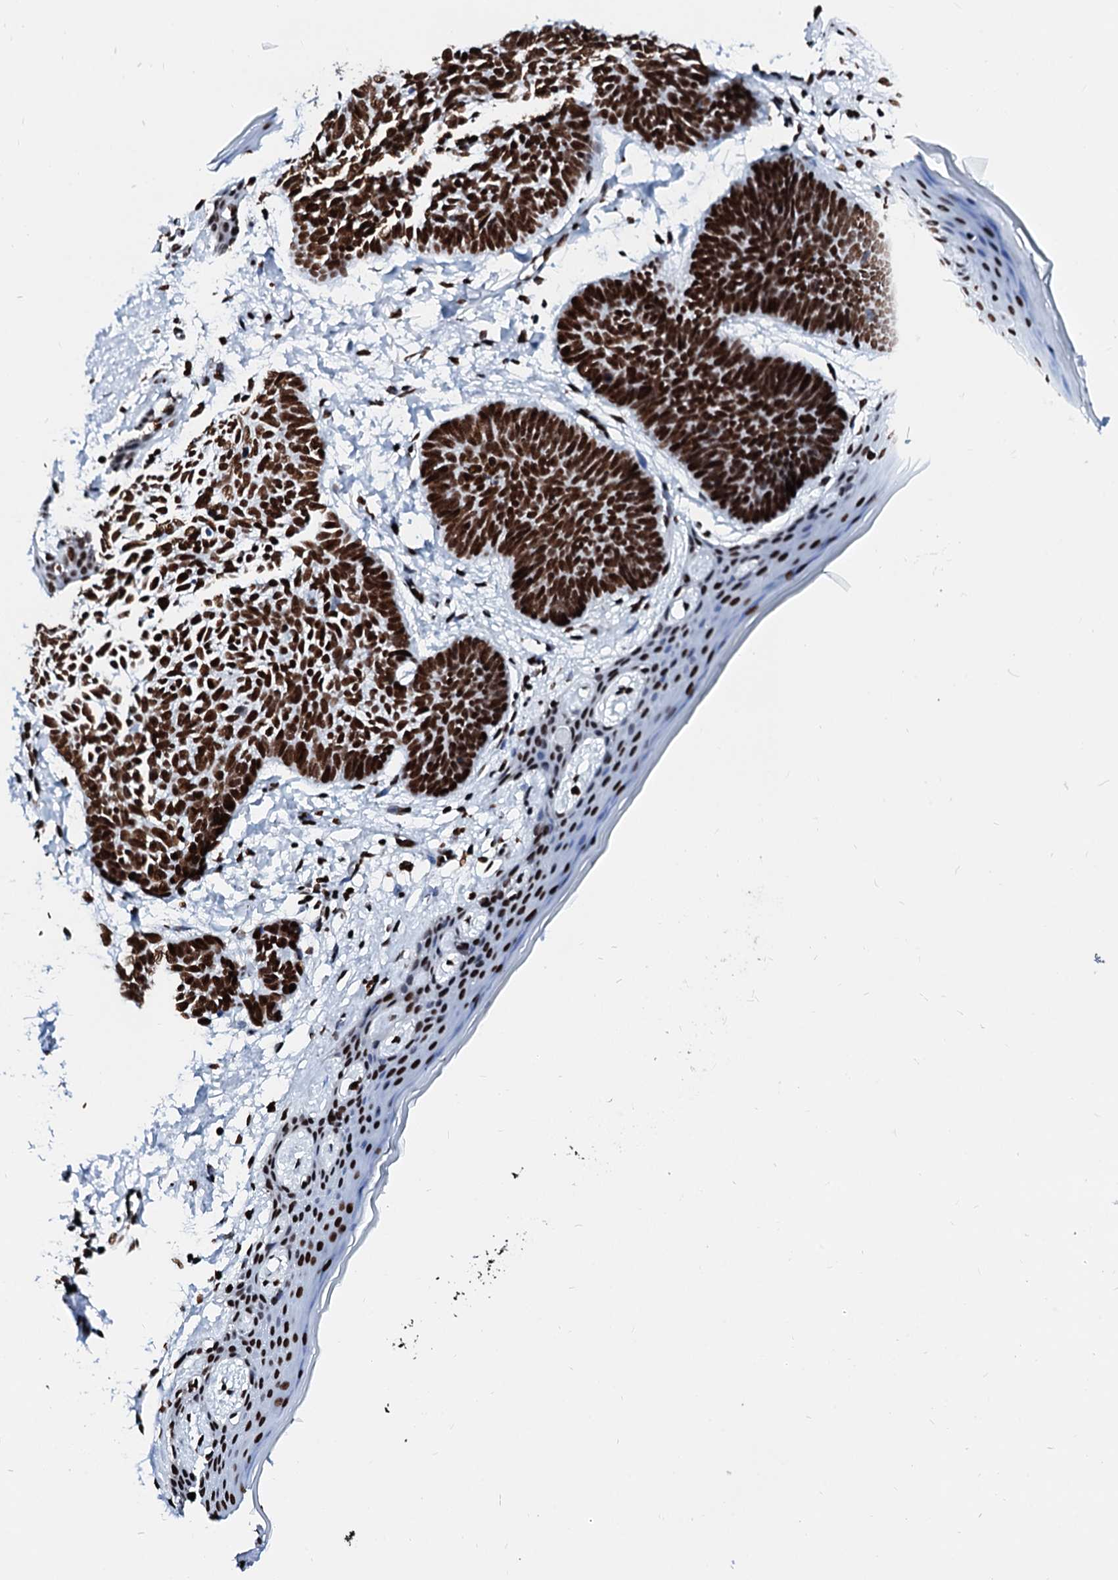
{"staining": {"intensity": "strong", "quantity": ">75%", "location": "nuclear"}, "tissue": "skin cancer", "cell_type": "Tumor cells", "image_type": "cancer", "snomed": [{"axis": "morphology", "description": "Normal tissue, NOS"}, {"axis": "morphology", "description": "Basal cell carcinoma"}, {"axis": "topography", "description": "Skin"}], "caption": "Protein expression analysis of basal cell carcinoma (skin) reveals strong nuclear staining in about >75% of tumor cells.", "gene": "RALY", "patient": {"sex": "male", "age": 50}}